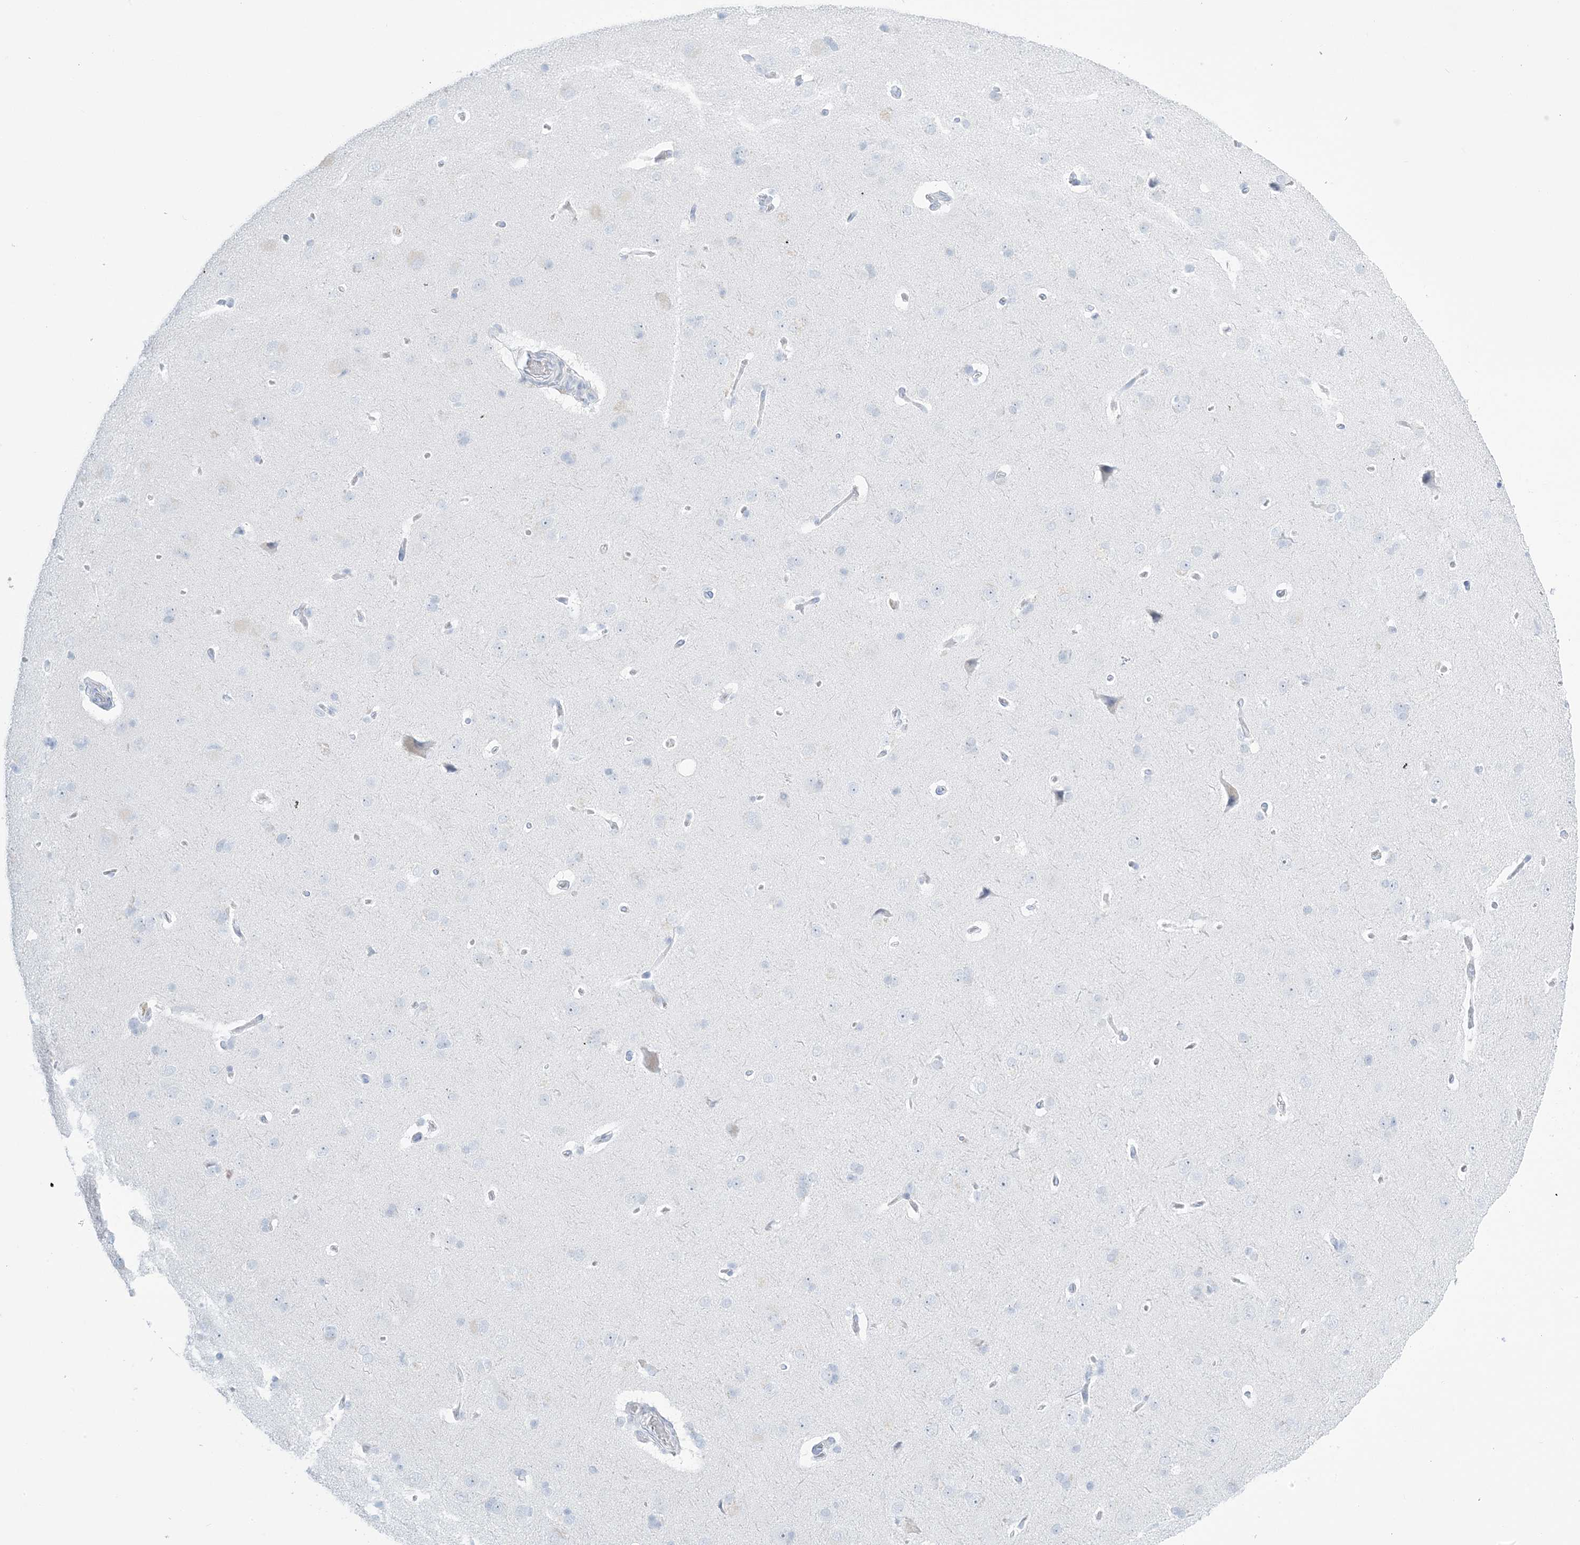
{"staining": {"intensity": "negative", "quantity": "none", "location": "none"}, "tissue": "cerebral cortex", "cell_type": "Endothelial cells", "image_type": "normal", "snomed": [{"axis": "morphology", "description": "Normal tissue, NOS"}, {"axis": "topography", "description": "Cerebral cortex"}], "caption": "This micrograph is of normal cerebral cortex stained with immunohistochemistry to label a protein in brown with the nuclei are counter-stained blue. There is no staining in endothelial cells.", "gene": "AGXT", "patient": {"sex": "male", "age": 62}}